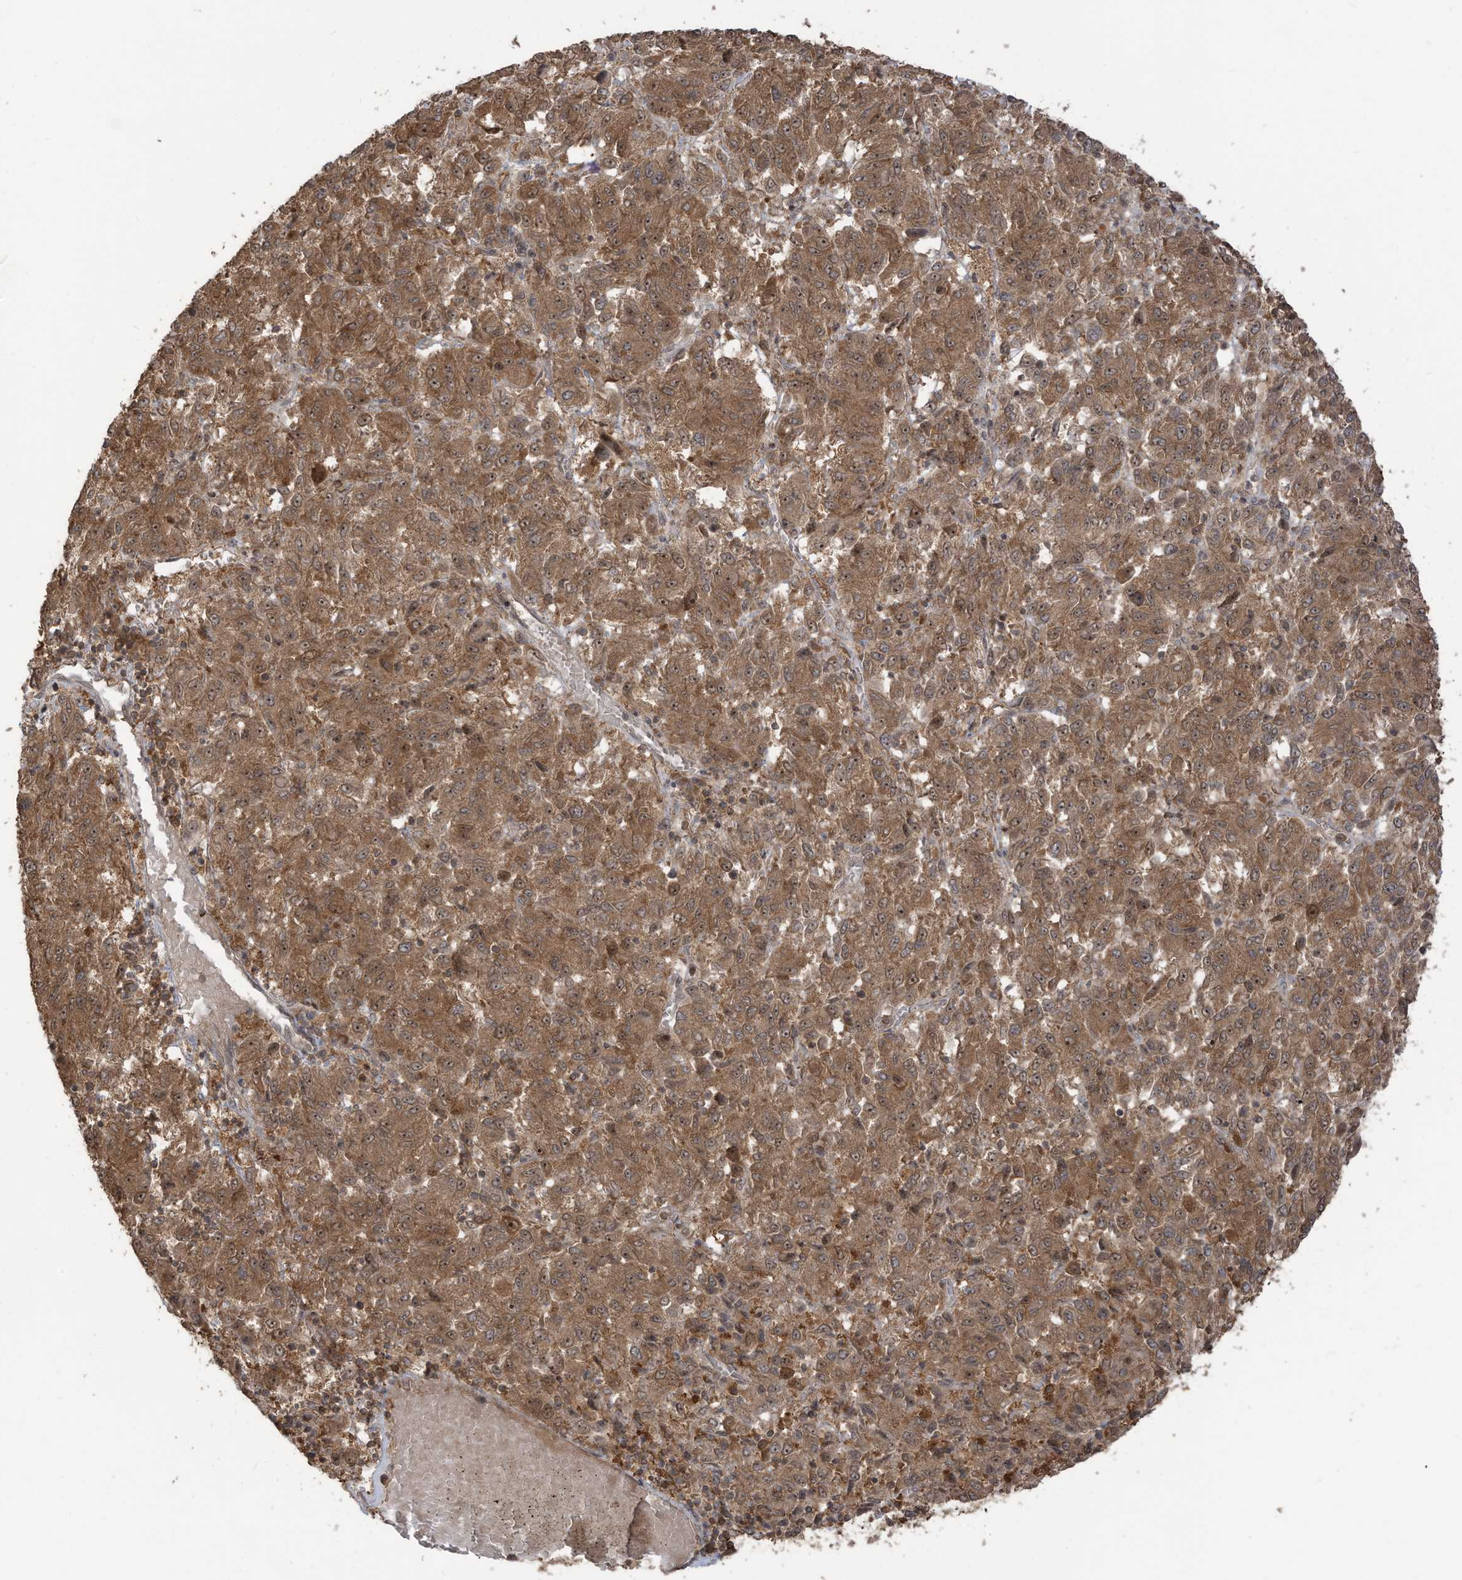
{"staining": {"intensity": "moderate", "quantity": ">75%", "location": "cytoplasmic/membranous,nuclear"}, "tissue": "melanoma", "cell_type": "Tumor cells", "image_type": "cancer", "snomed": [{"axis": "morphology", "description": "Malignant melanoma, Metastatic site"}, {"axis": "topography", "description": "Lung"}], "caption": "Human melanoma stained with a protein marker reveals moderate staining in tumor cells.", "gene": "CARF", "patient": {"sex": "male", "age": 64}}